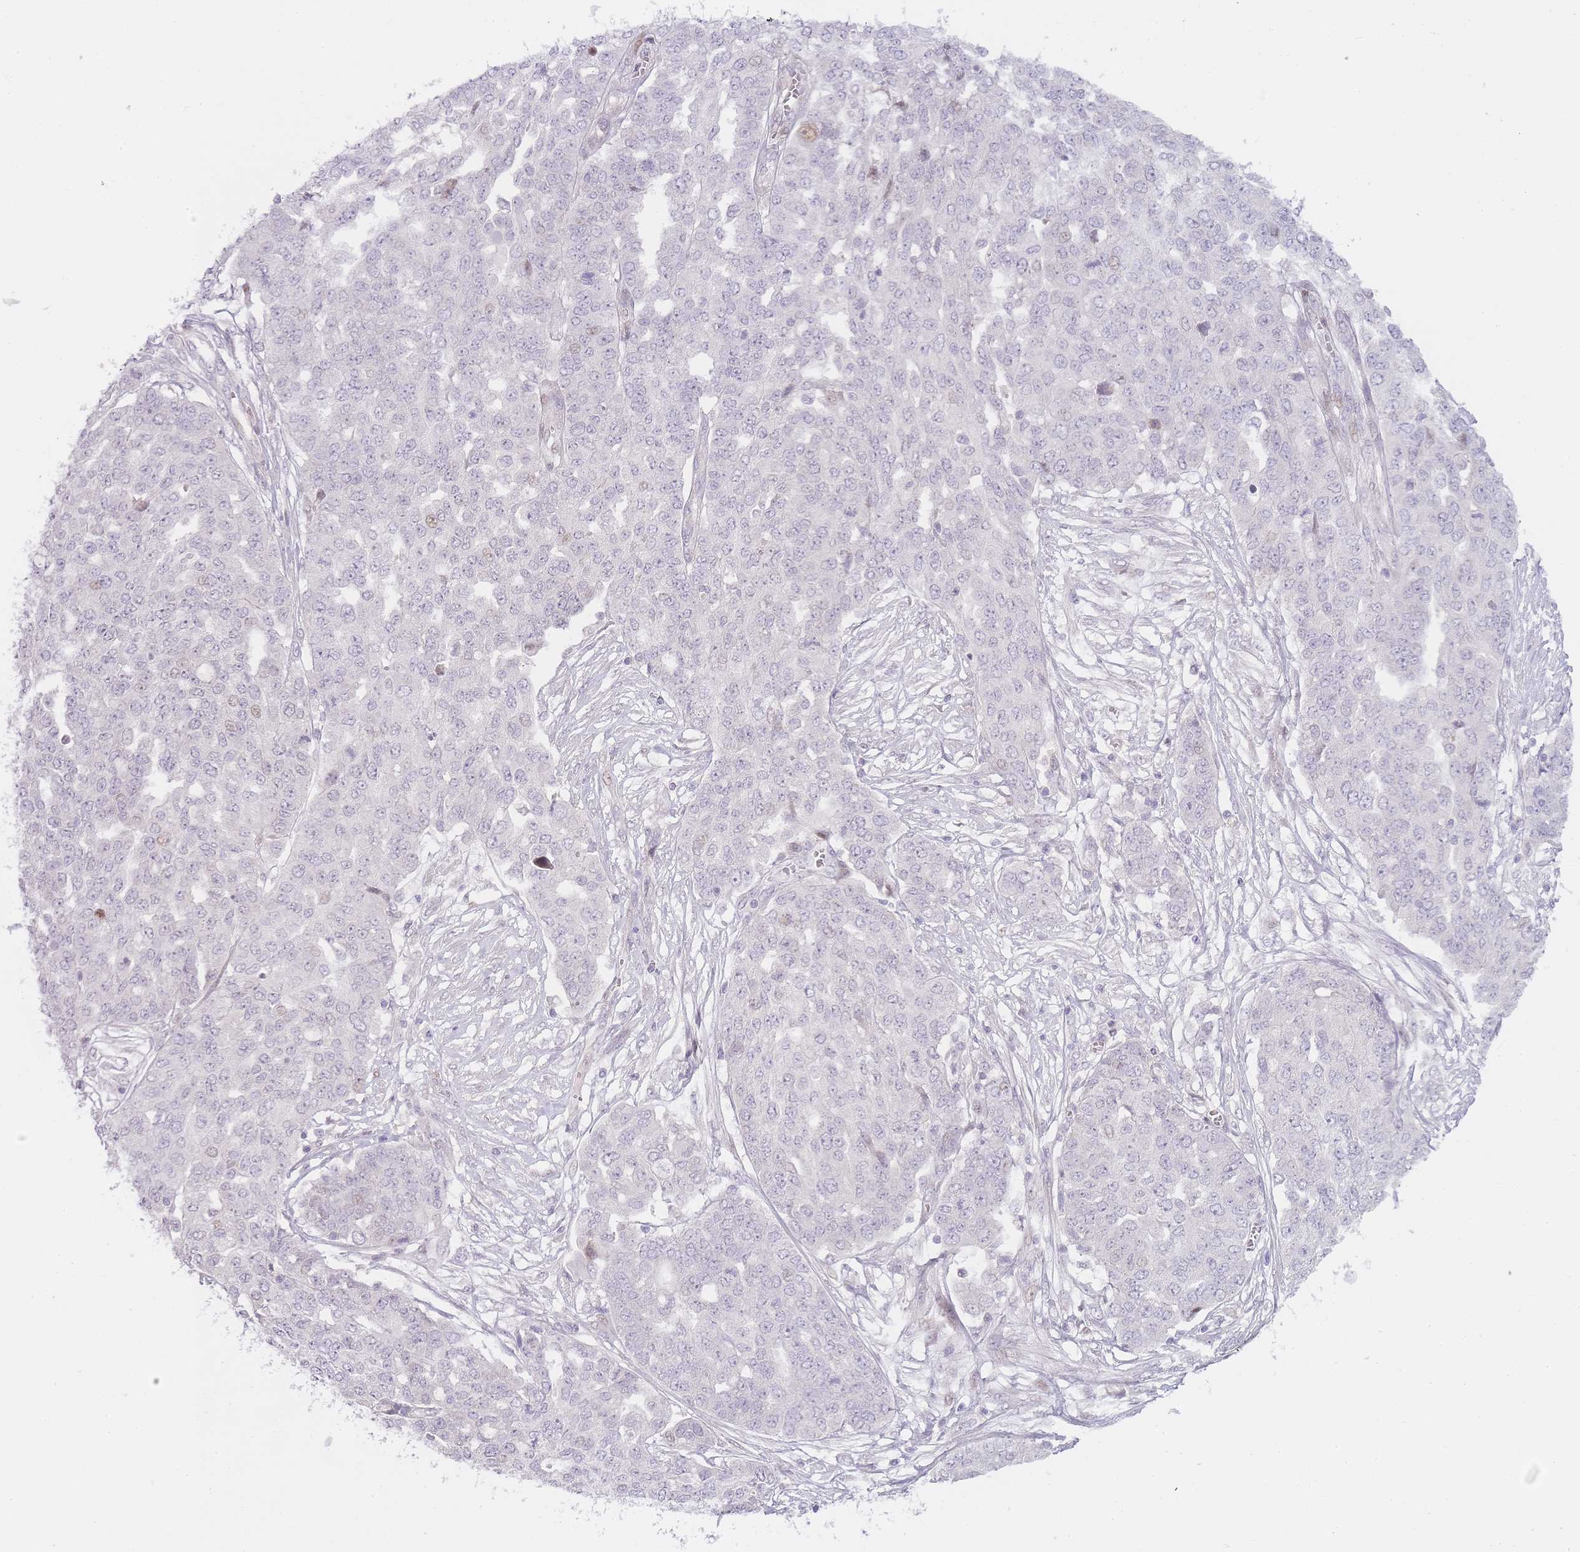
{"staining": {"intensity": "negative", "quantity": "none", "location": "none"}, "tissue": "ovarian cancer", "cell_type": "Tumor cells", "image_type": "cancer", "snomed": [{"axis": "morphology", "description": "Cystadenocarcinoma, serous, NOS"}, {"axis": "topography", "description": "Soft tissue"}, {"axis": "topography", "description": "Ovary"}], "caption": "Tumor cells show no significant protein expression in ovarian cancer.", "gene": "OGG1", "patient": {"sex": "female", "age": 57}}